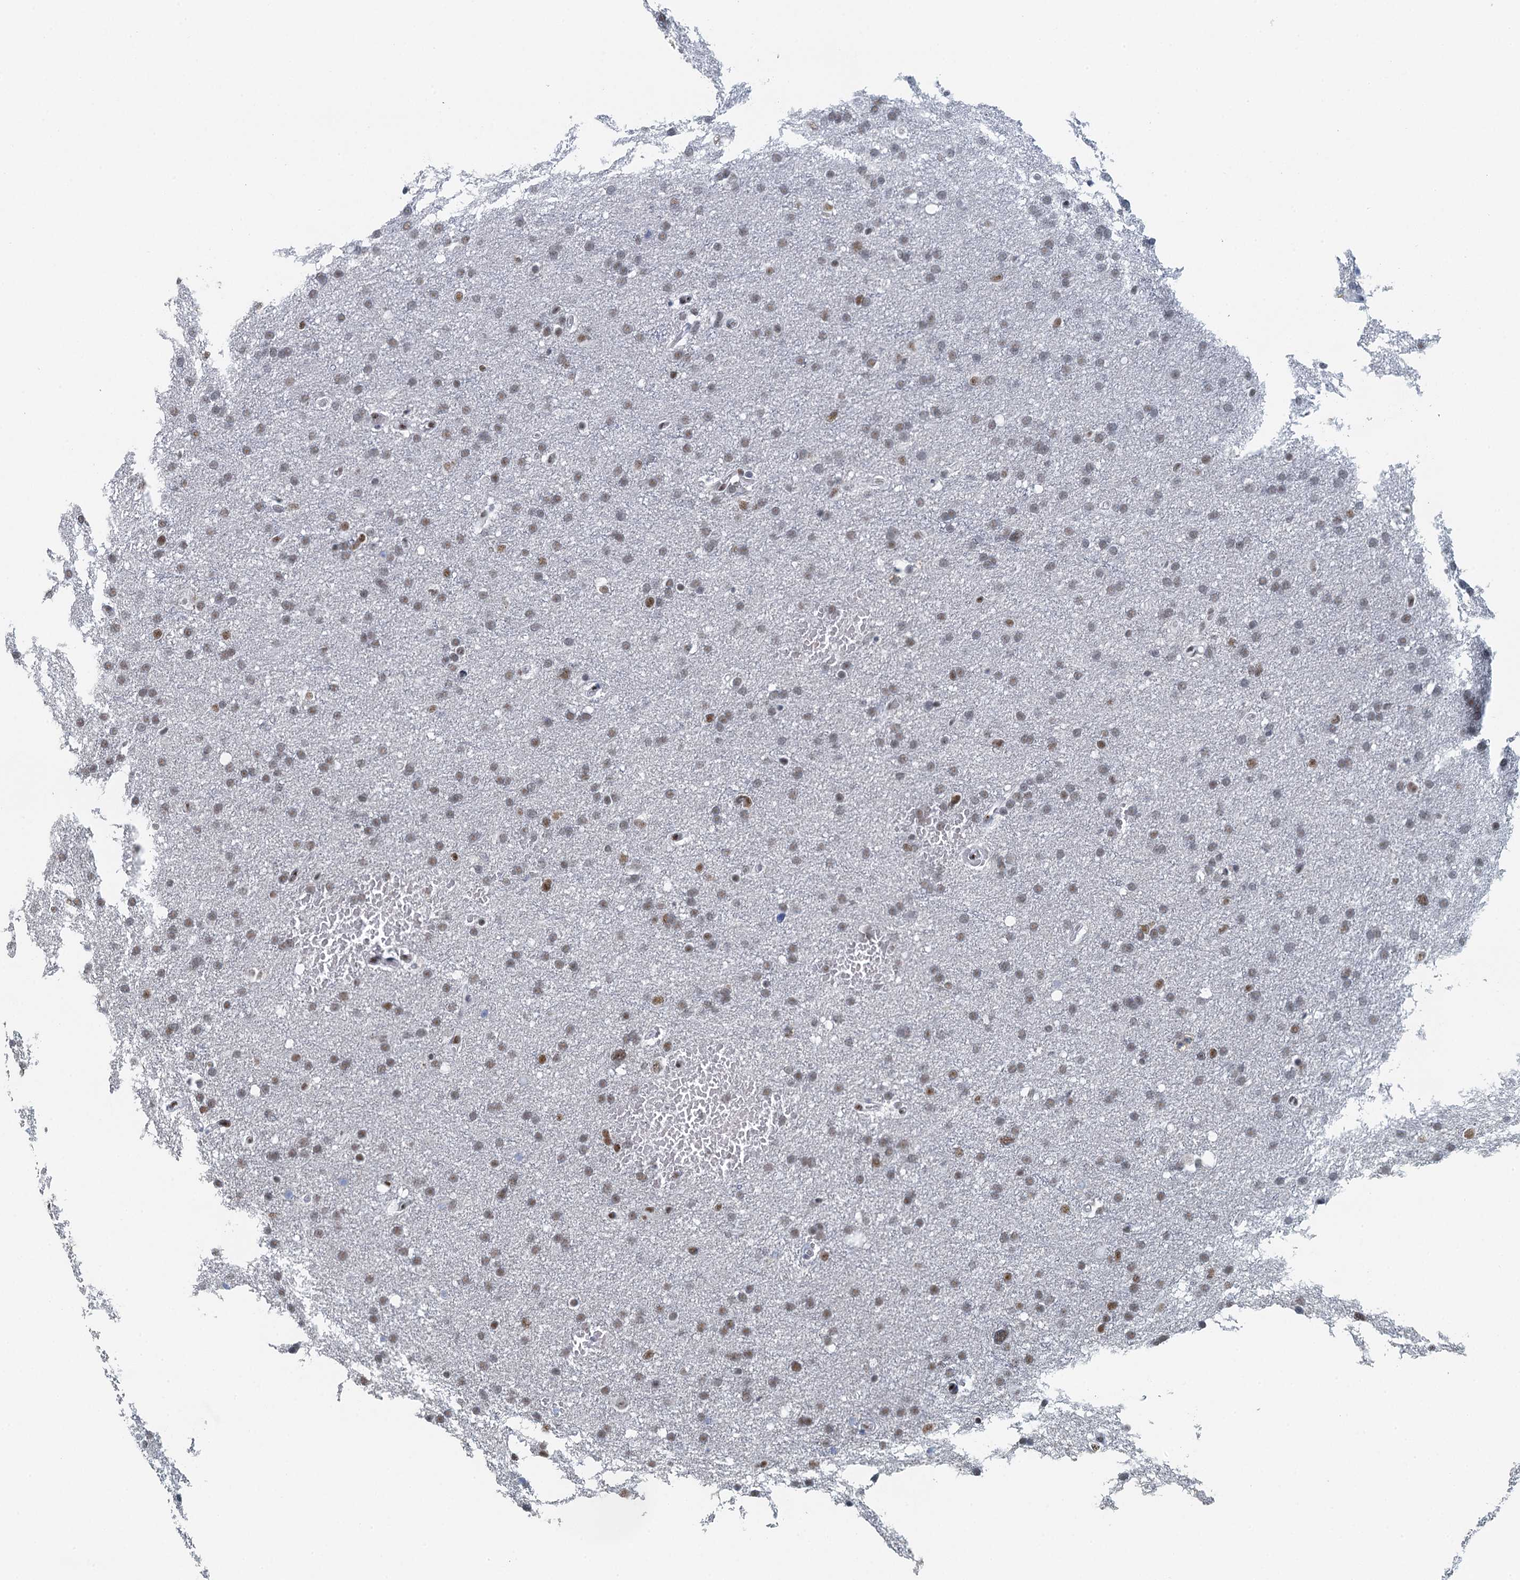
{"staining": {"intensity": "weak", "quantity": ">75%", "location": "nuclear"}, "tissue": "glioma", "cell_type": "Tumor cells", "image_type": "cancer", "snomed": [{"axis": "morphology", "description": "Glioma, malignant, High grade"}, {"axis": "topography", "description": "Cerebral cortex"}], "caption": "The micrograph displays immunohistochemical staining of glioma. There is weak nuclear expression is identified in about >75% of tumor cells.", "gene": "TTLL9", "patient": {"sex": "female", "age": 36}}